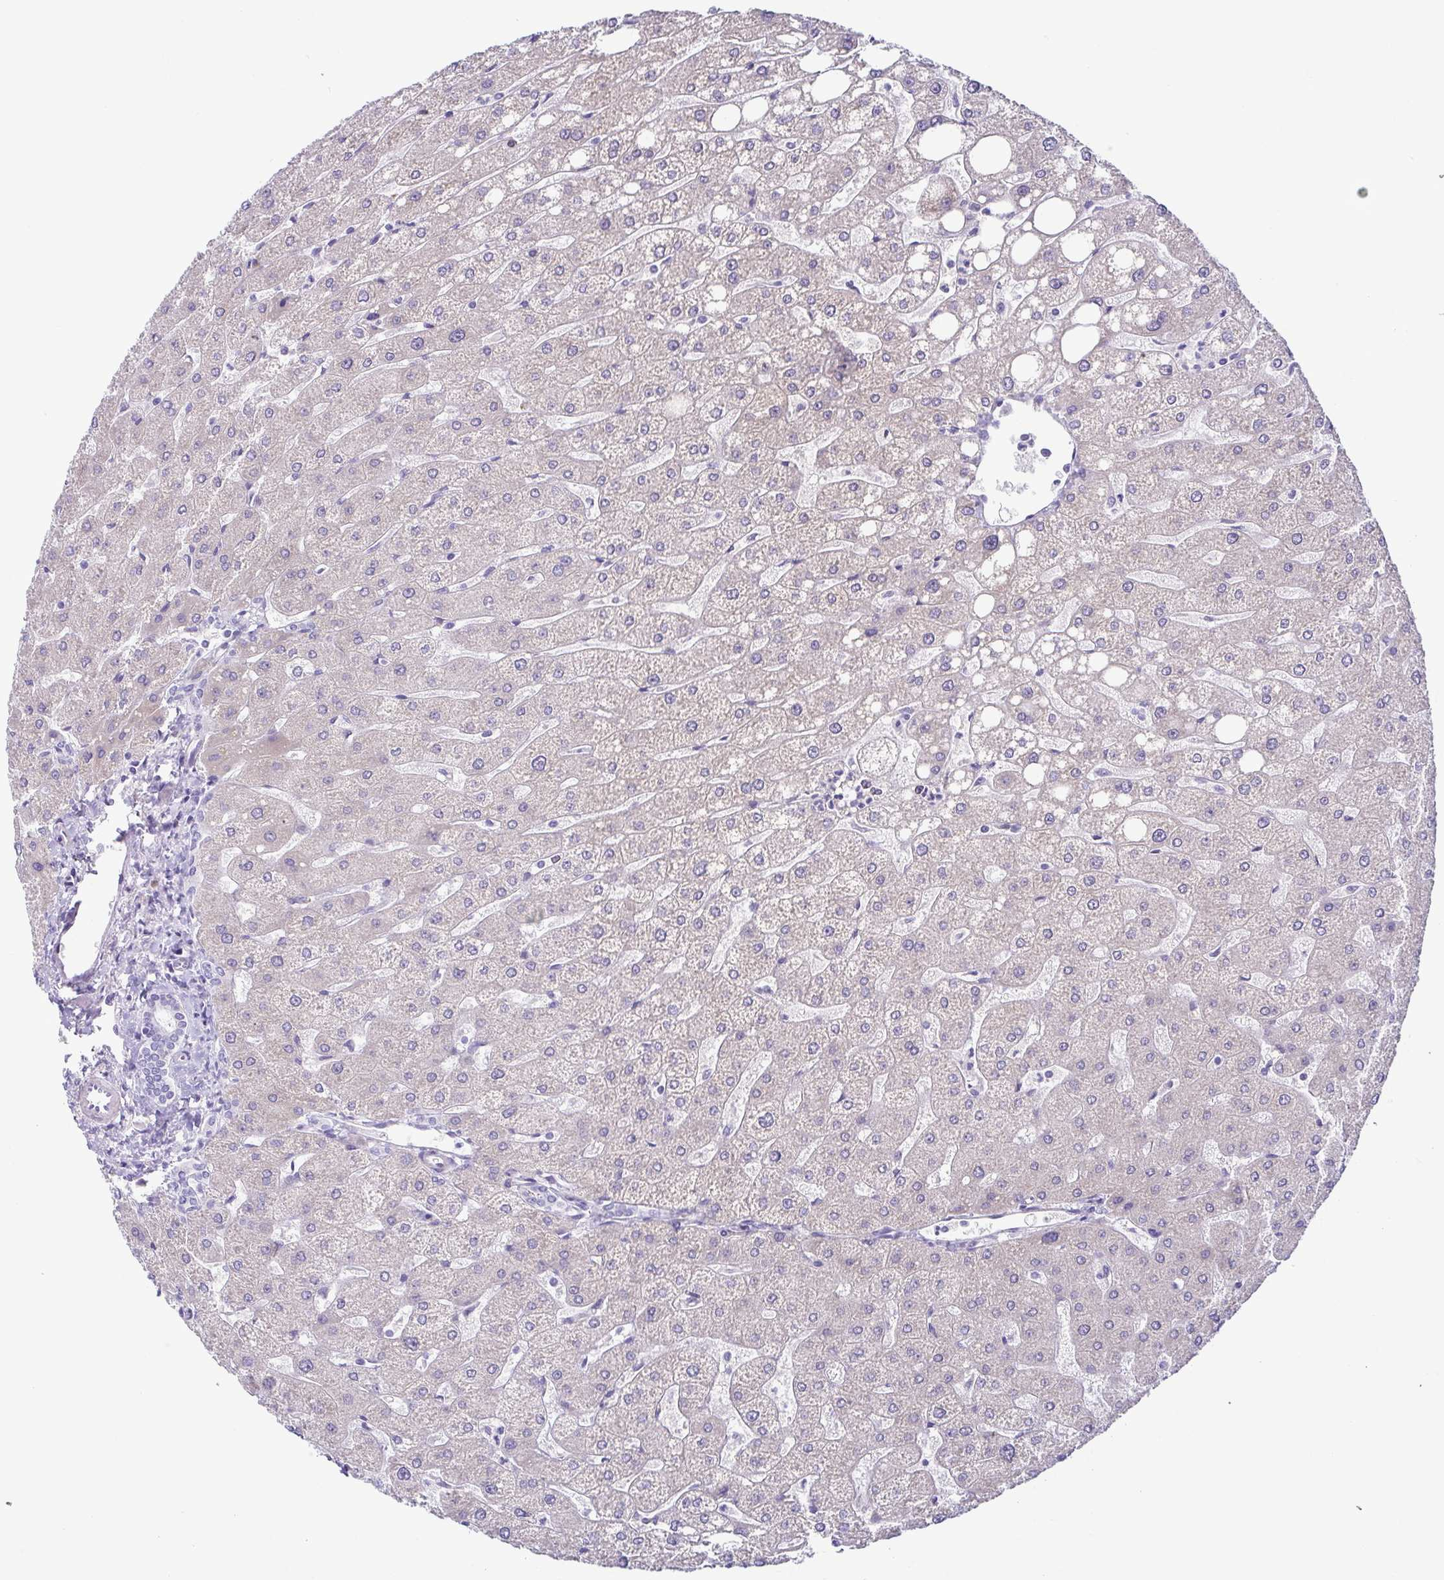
{"staining": {"intensity": "negative", "quantity": "none", "location": "none"}, "tissue": "liver", "cell_type": "Cholangiocytes", "image_type": "normal", "snomed": [{"axis": "morphology", "description": "Normal tissue, NOS"}, {"axis": "topography", "description": "Liver"}], "caption": "This photomicrograph is of unremarkable liver stained with immunohistochemistry to label a protein in brown with the nuclei are counter-stained blue. There is no positivity in cholangiocytes.", "gene": "TERT", "patient": {"sex": "male", "age": 67}}